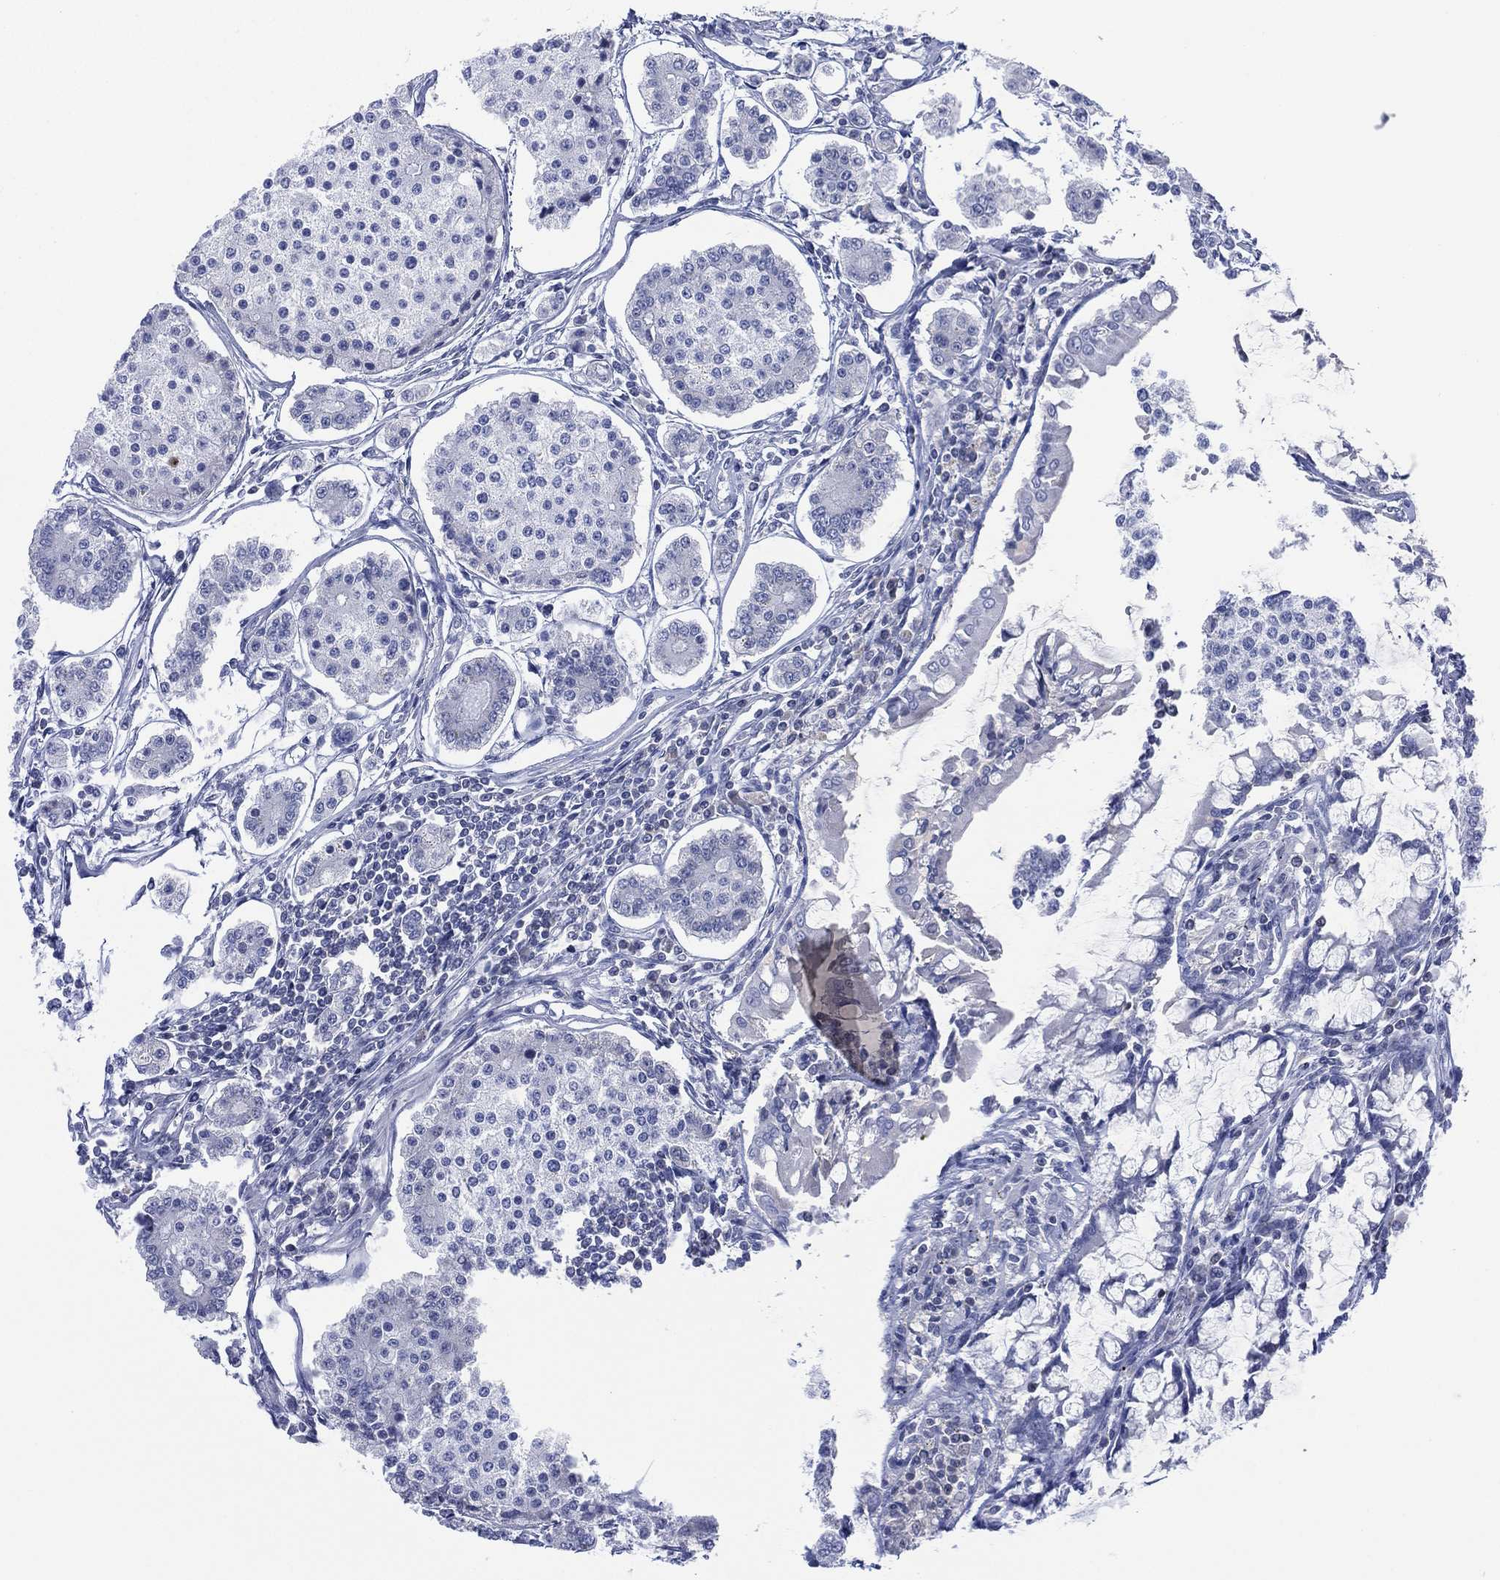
{"staining": {"intensity": "negative", "quantity": "none", "location": "none"}, "tissue": "carcinoid", "cell_type": "Tumor cells", "image_type": "cancer", "snomed": [{"axis": "morphology", "description": "Carcinoid, malignant, NOS"}, {"axis": "topography", "description": "Small intestine"}], "caption": "Human carcinoid stained for a protein using IHC displays no expression in tumor cells.", "gene": "SEPTIN1", "patient": {"sex": "female", "age": 65}}